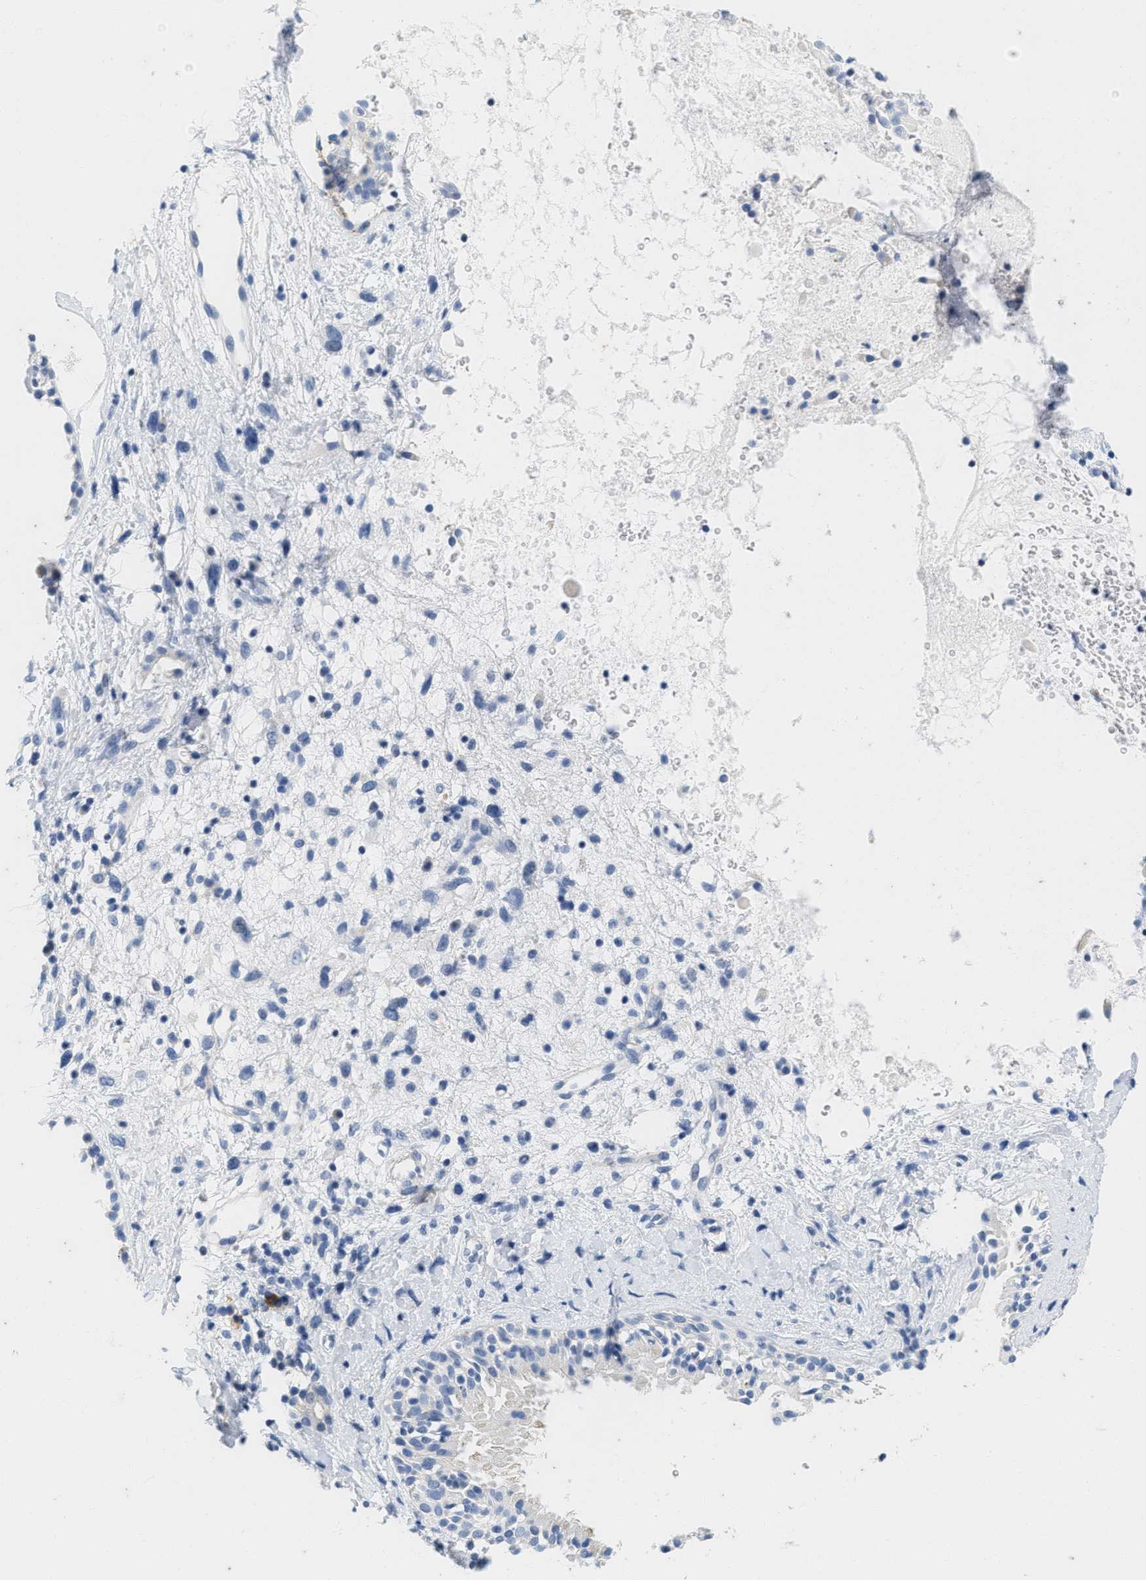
{"staining": {"intensity": "negative", "quantity": "none", "location": "none"}, "tissue": "nasopharynx", "cell_type": "Respiratory epithelial cells", "image_type": "normal", "snomed": [{"axis": "morphology", "description": "Normal tissue, NOS"}, {"axis": "topography", "description": "Nasopharynx"}], "caption": "Immunohistochemical staining of normal human nasopharynx shows no significant staining in respiratory epithelial cells. The staining was performed using DAB to visualize the protein expression in brown, while the nuclei were stained in blue with hematoxylin (Magnification: 20x).", "gene": "ABCB11", "patient": {"sex": "male", "age": 22}}